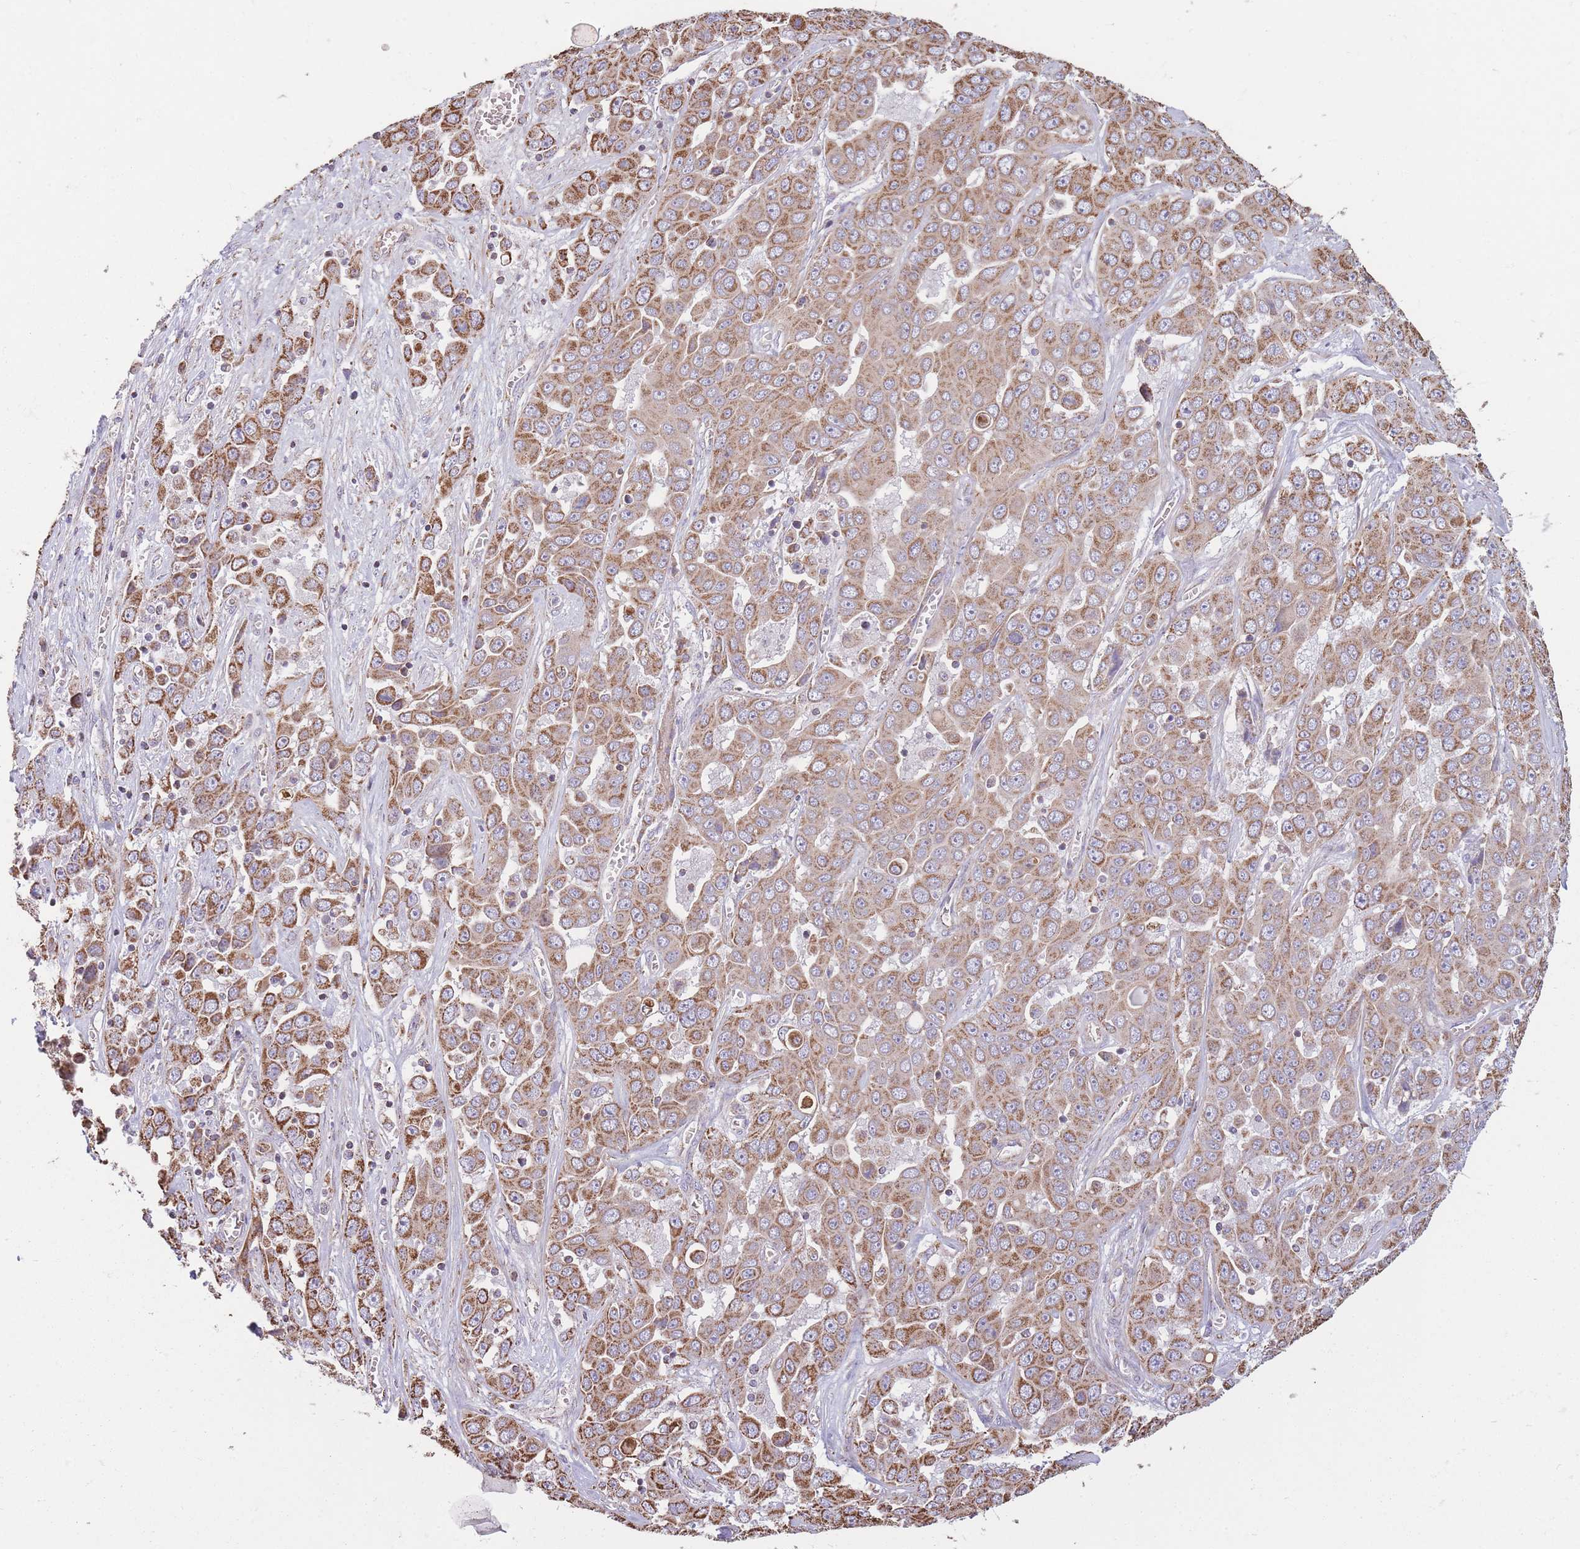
{"staining": {"intensity": "moderate", "quantity": ">75%", "location": "cytoplasmic/membranous"}, "tissue": "liver cancer", "cell_type": "Tumor cells", "image_type": "cancer", "snomed": [{"axis": "morphology", "description": "Cholangiocarcinoma"}, {"axis": "topography", "description": "Liver"}], "caption": "Approximately >75% of tumor cells in cholangiocarcinoma (liver) reveal moderate cytoplasmic/membranous protein positivity as visualized by brown immunohistochemical staining.", "gene": "KIF16B", "patient": {"sex": "female", "age": 52}}